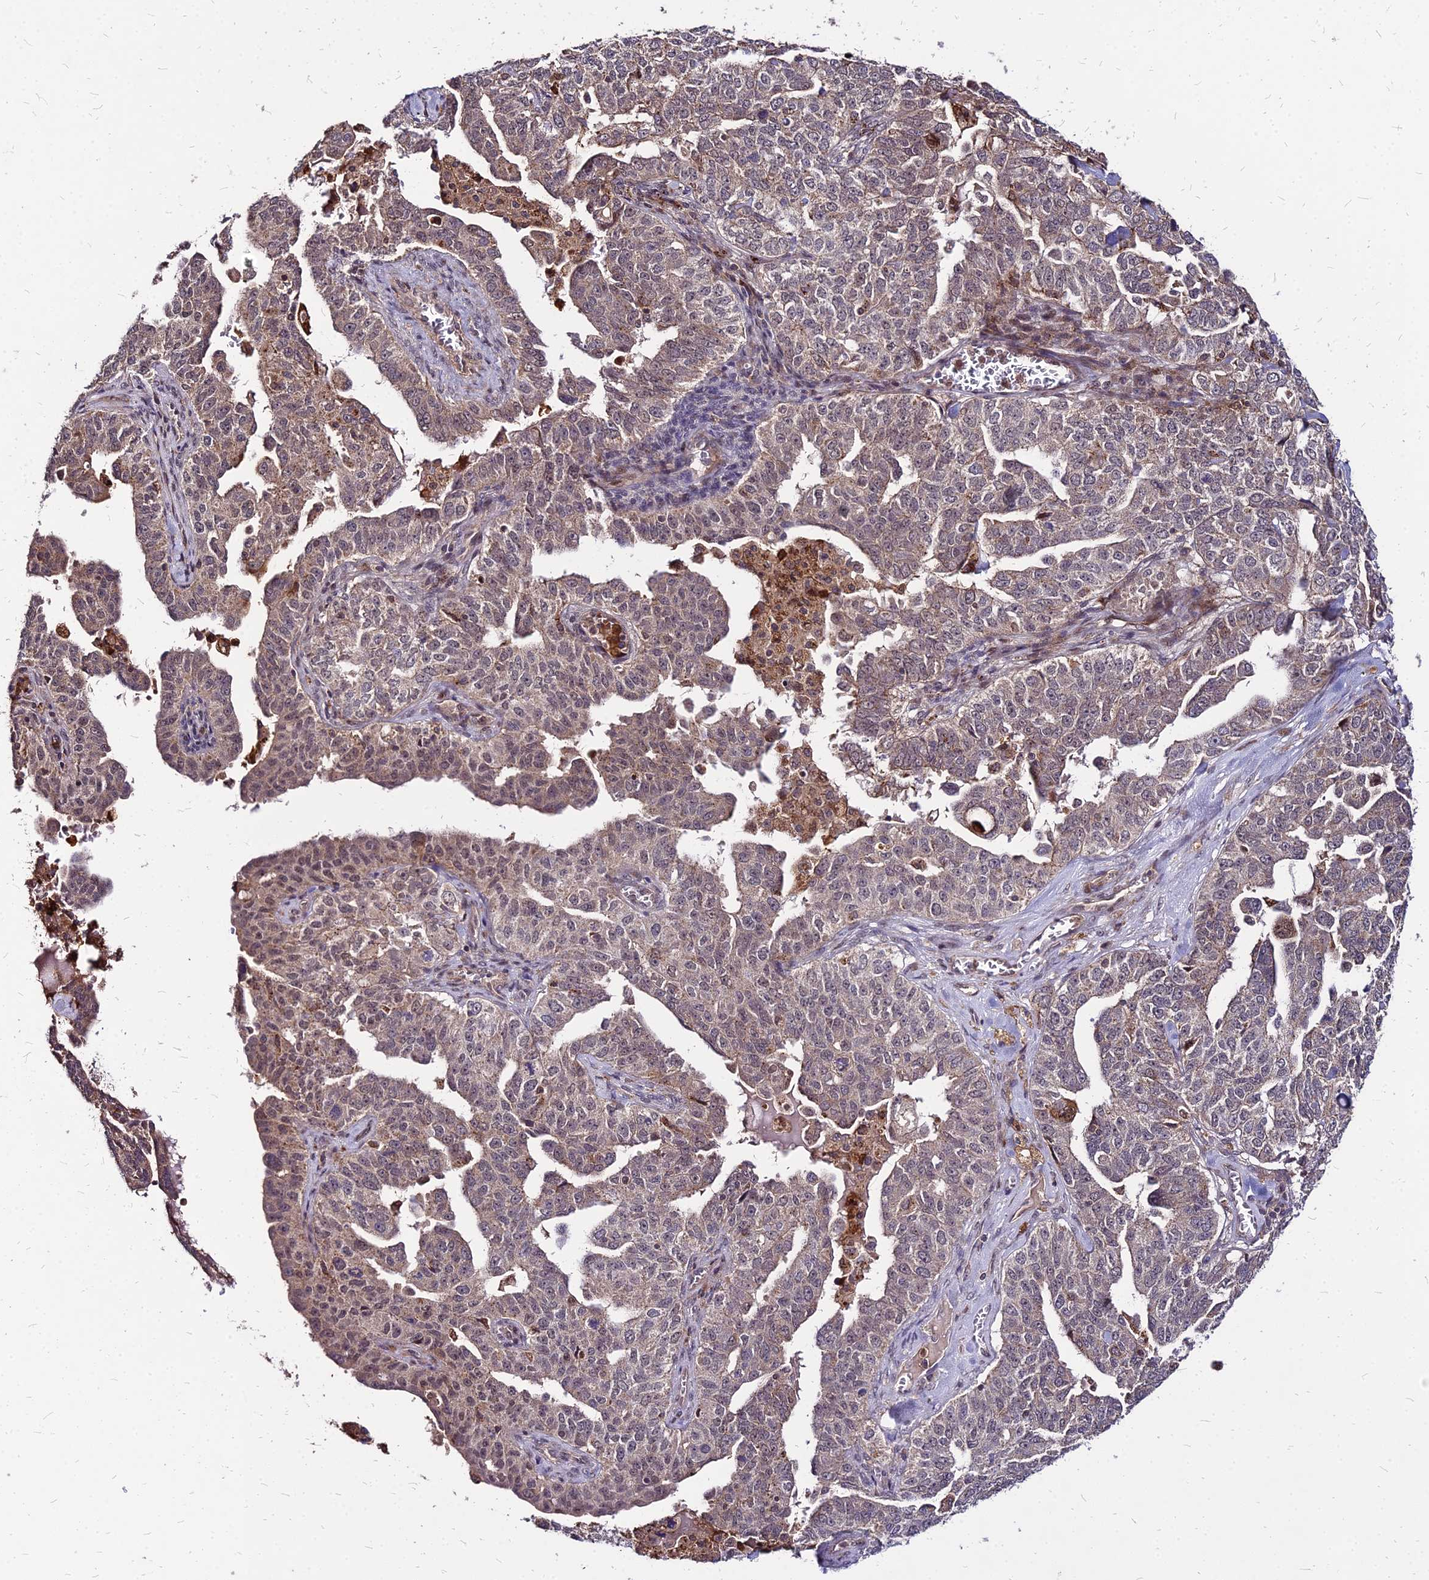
{"staining": {"intensity": "weak", "quantity": ">75%", "location": "cytoplasmic/membranous,nuclear"}, "tissue": "ovarian cancer", "cell_type": "Tumor cells", "image_type": "cancer", "snomed": [{"axis": "morphology", "description": "Carcinoma, endometroid"}, {"axis": "topography", "description": "Ovary"}], "caption": "Immunohistochemical staining of endometroid carcinoma (ovarian) exhibits low levels of weak cytoplasmic/membranous and nuclear protein staining in approximately >75% of tumor cells. (DAB (3,3'-diaminobenzidine) IHC with brightfield microscopy, high magnification).", "gene": "APBA3", "patient": {"sex": "female", "age": 62}}